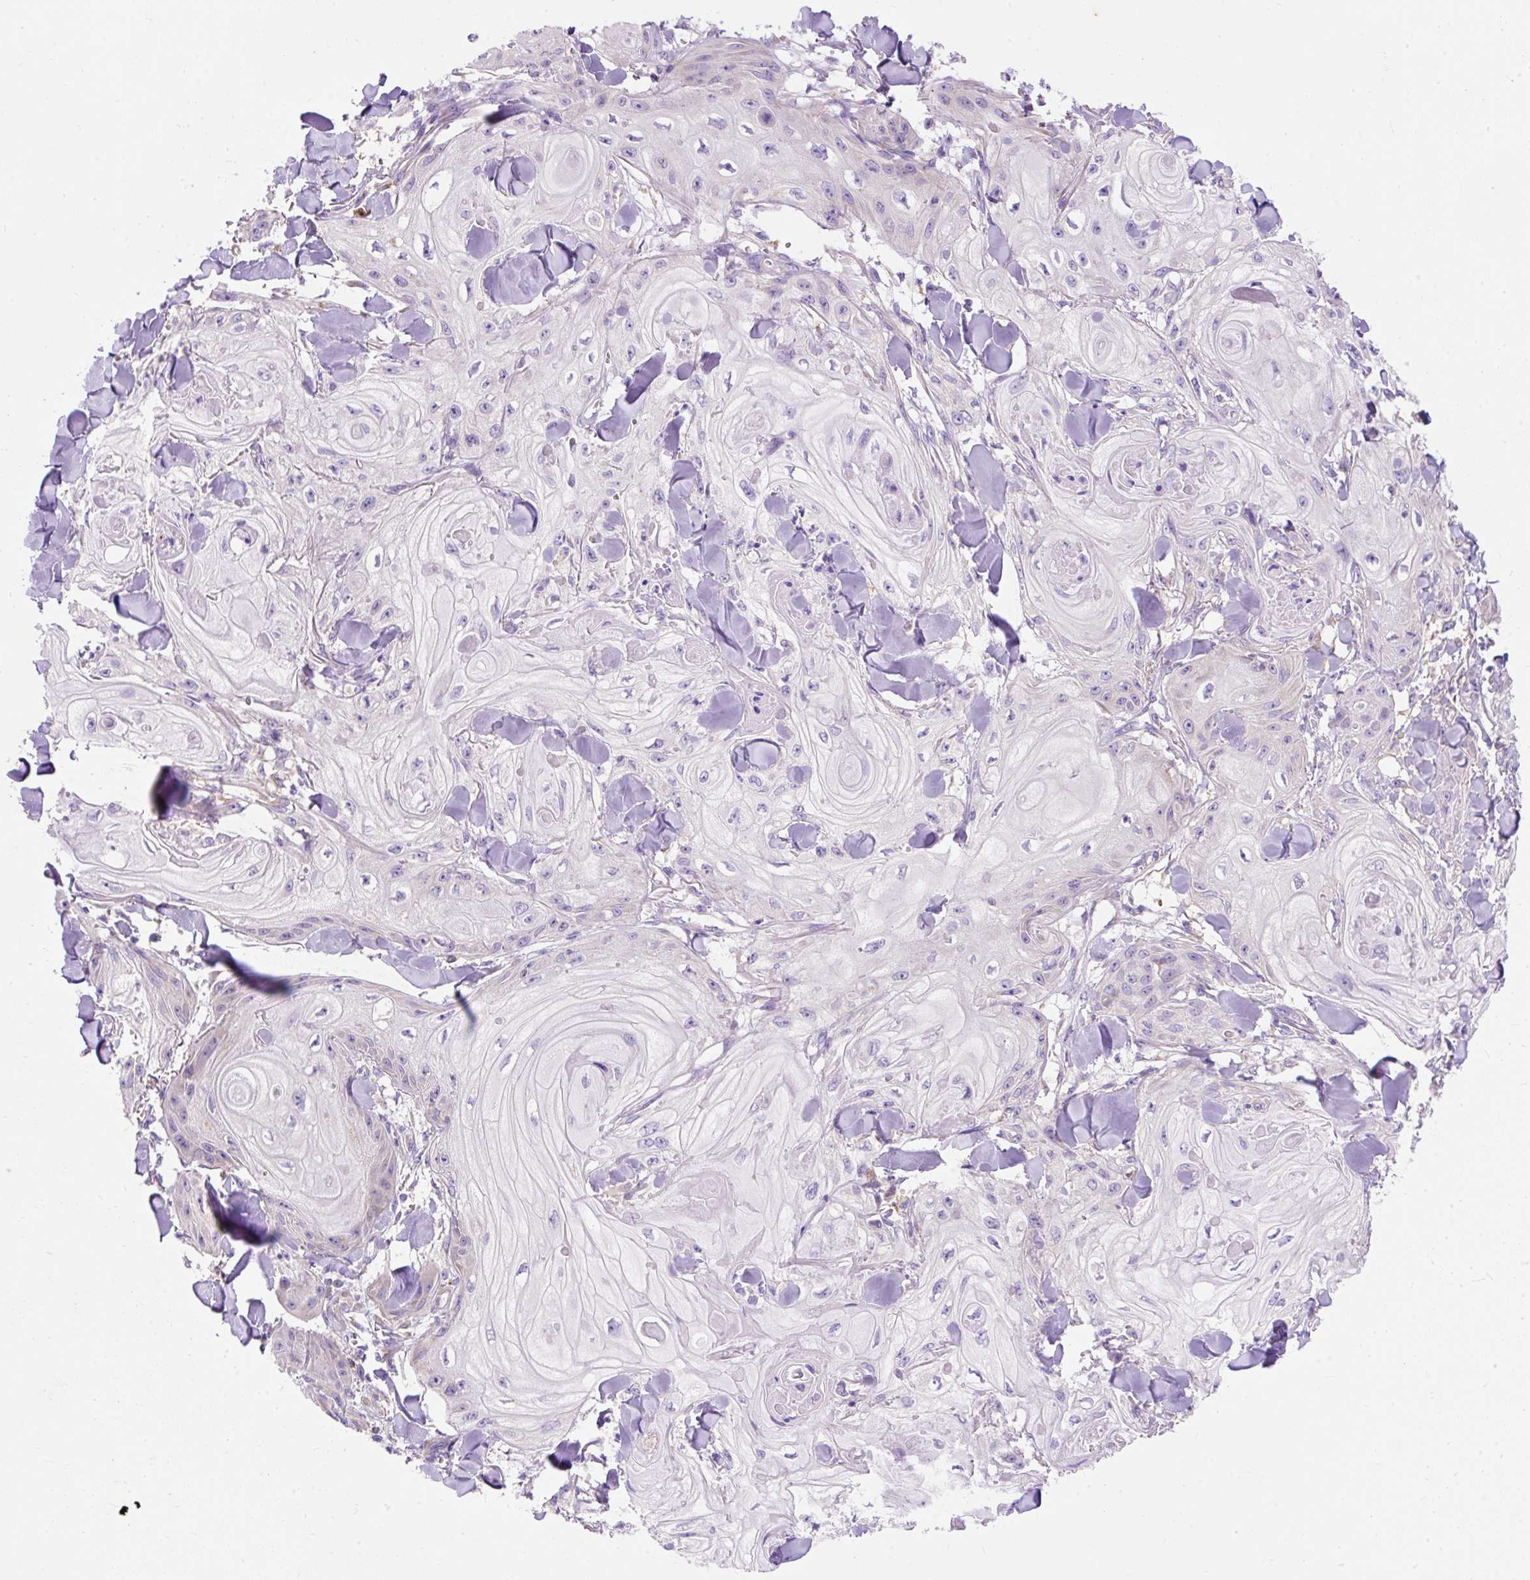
{"staining": {"intensity": "negative", "quantity": "none", "location": "none"}, "tissue": "skin cancer", "cell_type": "Tumor cells", "image_type": "cancer", "snomed": [{"axis": "morphology", "description": "Squamous cell carcinoma, NOS"}, {"axis": "topography", "description": "Skin"}], "caption": "DAB (3,3'-diaminobenzidine) immunohistochemical staining of human skin squamous cell carcinoma displays no significant expression in tumor cells. Nuclei are stained in blue.", "gene": "OR4K15", "patient": {"sex": "male", "age": 74}}